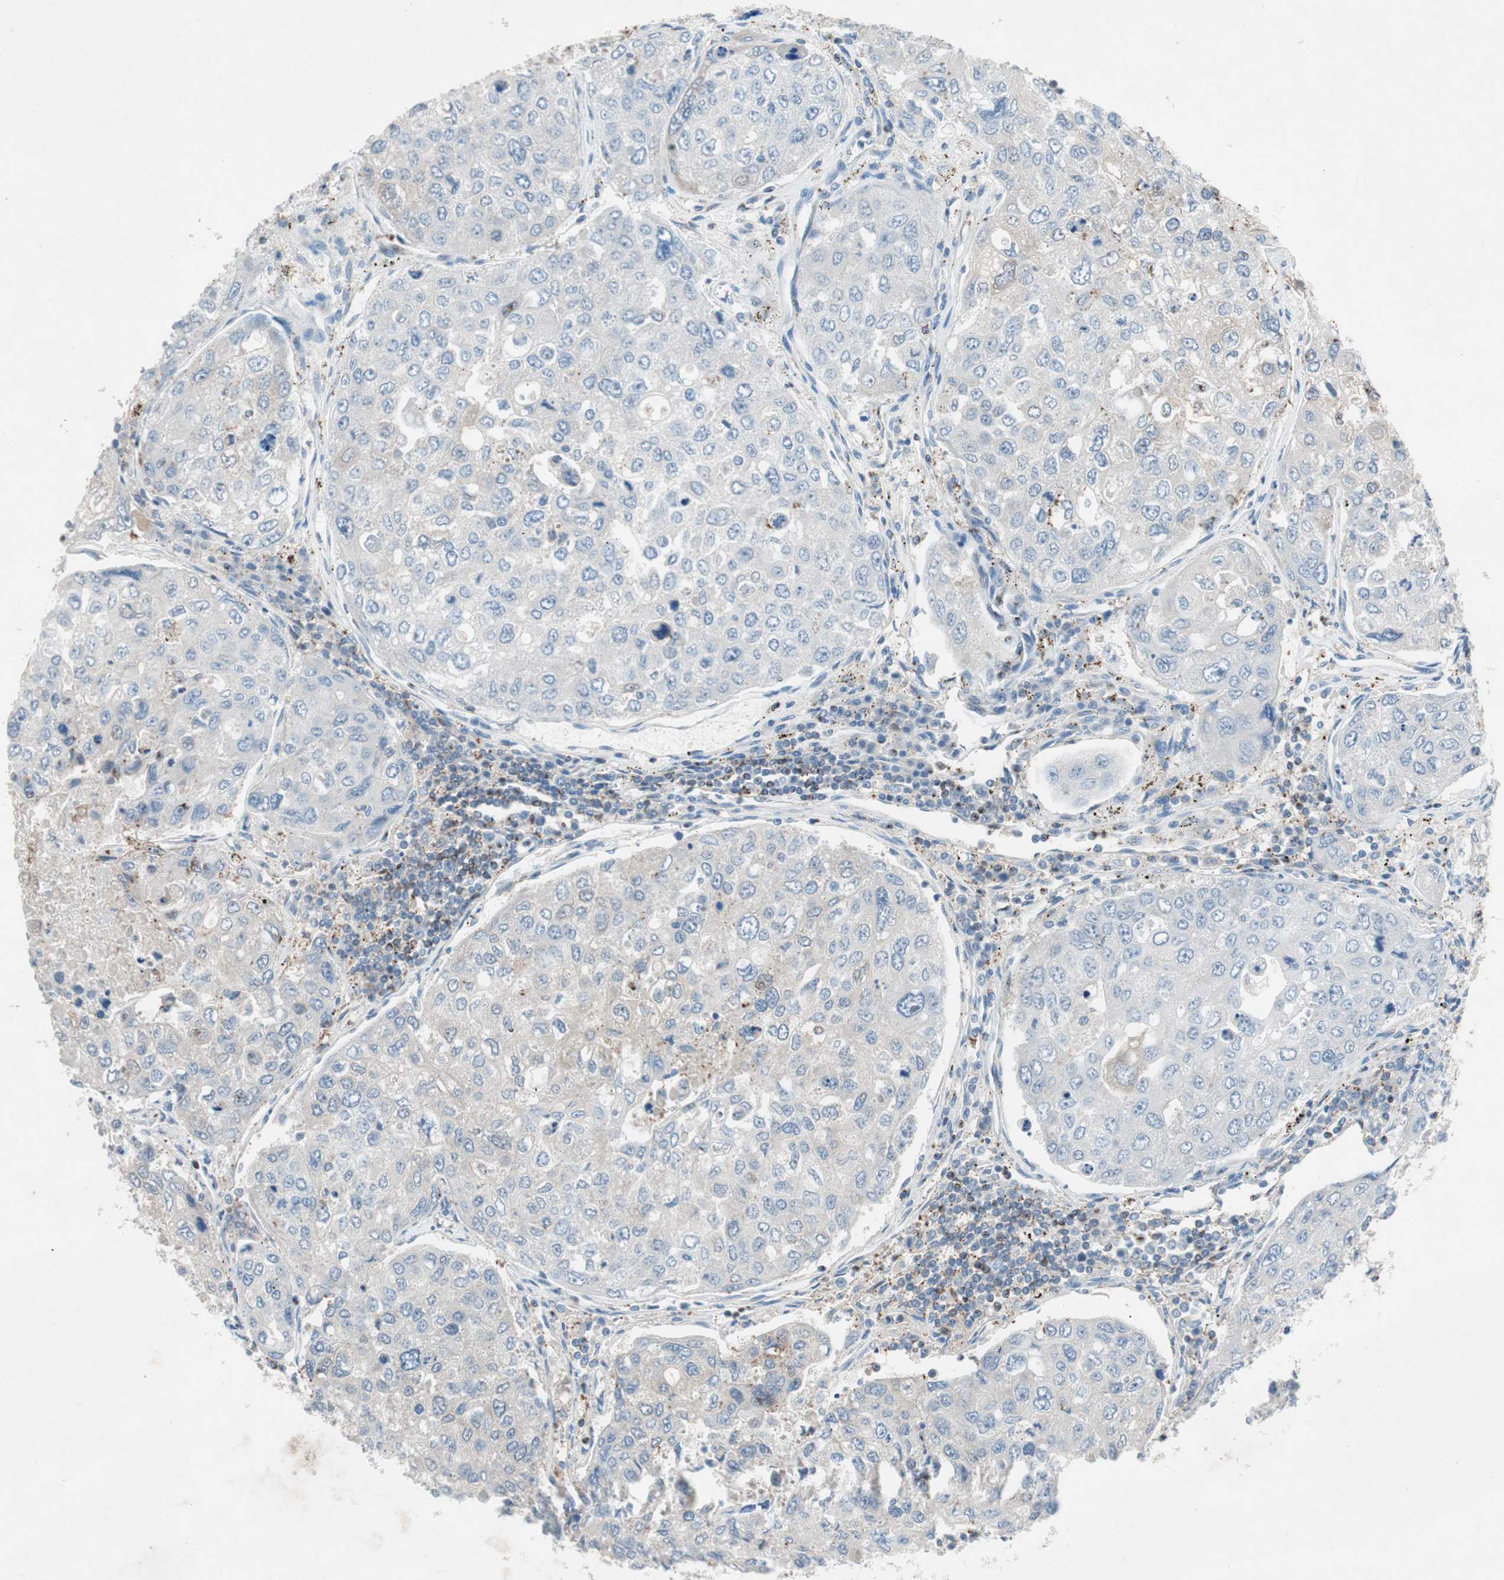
{"staining": {"intensity": "negative", "quantity": "none", "location": "none"}, "tissue": "urothelial cancer", "cell_type": "Tumor cells", "image_type": "cancer", "snomed": [{"axis": "morphology", "description": "Urothelial carcinoma, High grade"}, {"axis": "topography", "description": "Lymph node"}, {"axis": "topography", "description": "Urinary bladder"}], "caption": "An image of human high-grade urothelial carcinoma is negative for staining in tumor cells.", "gene": "GALT", "patient": {"sex": "male", "age": 51}}